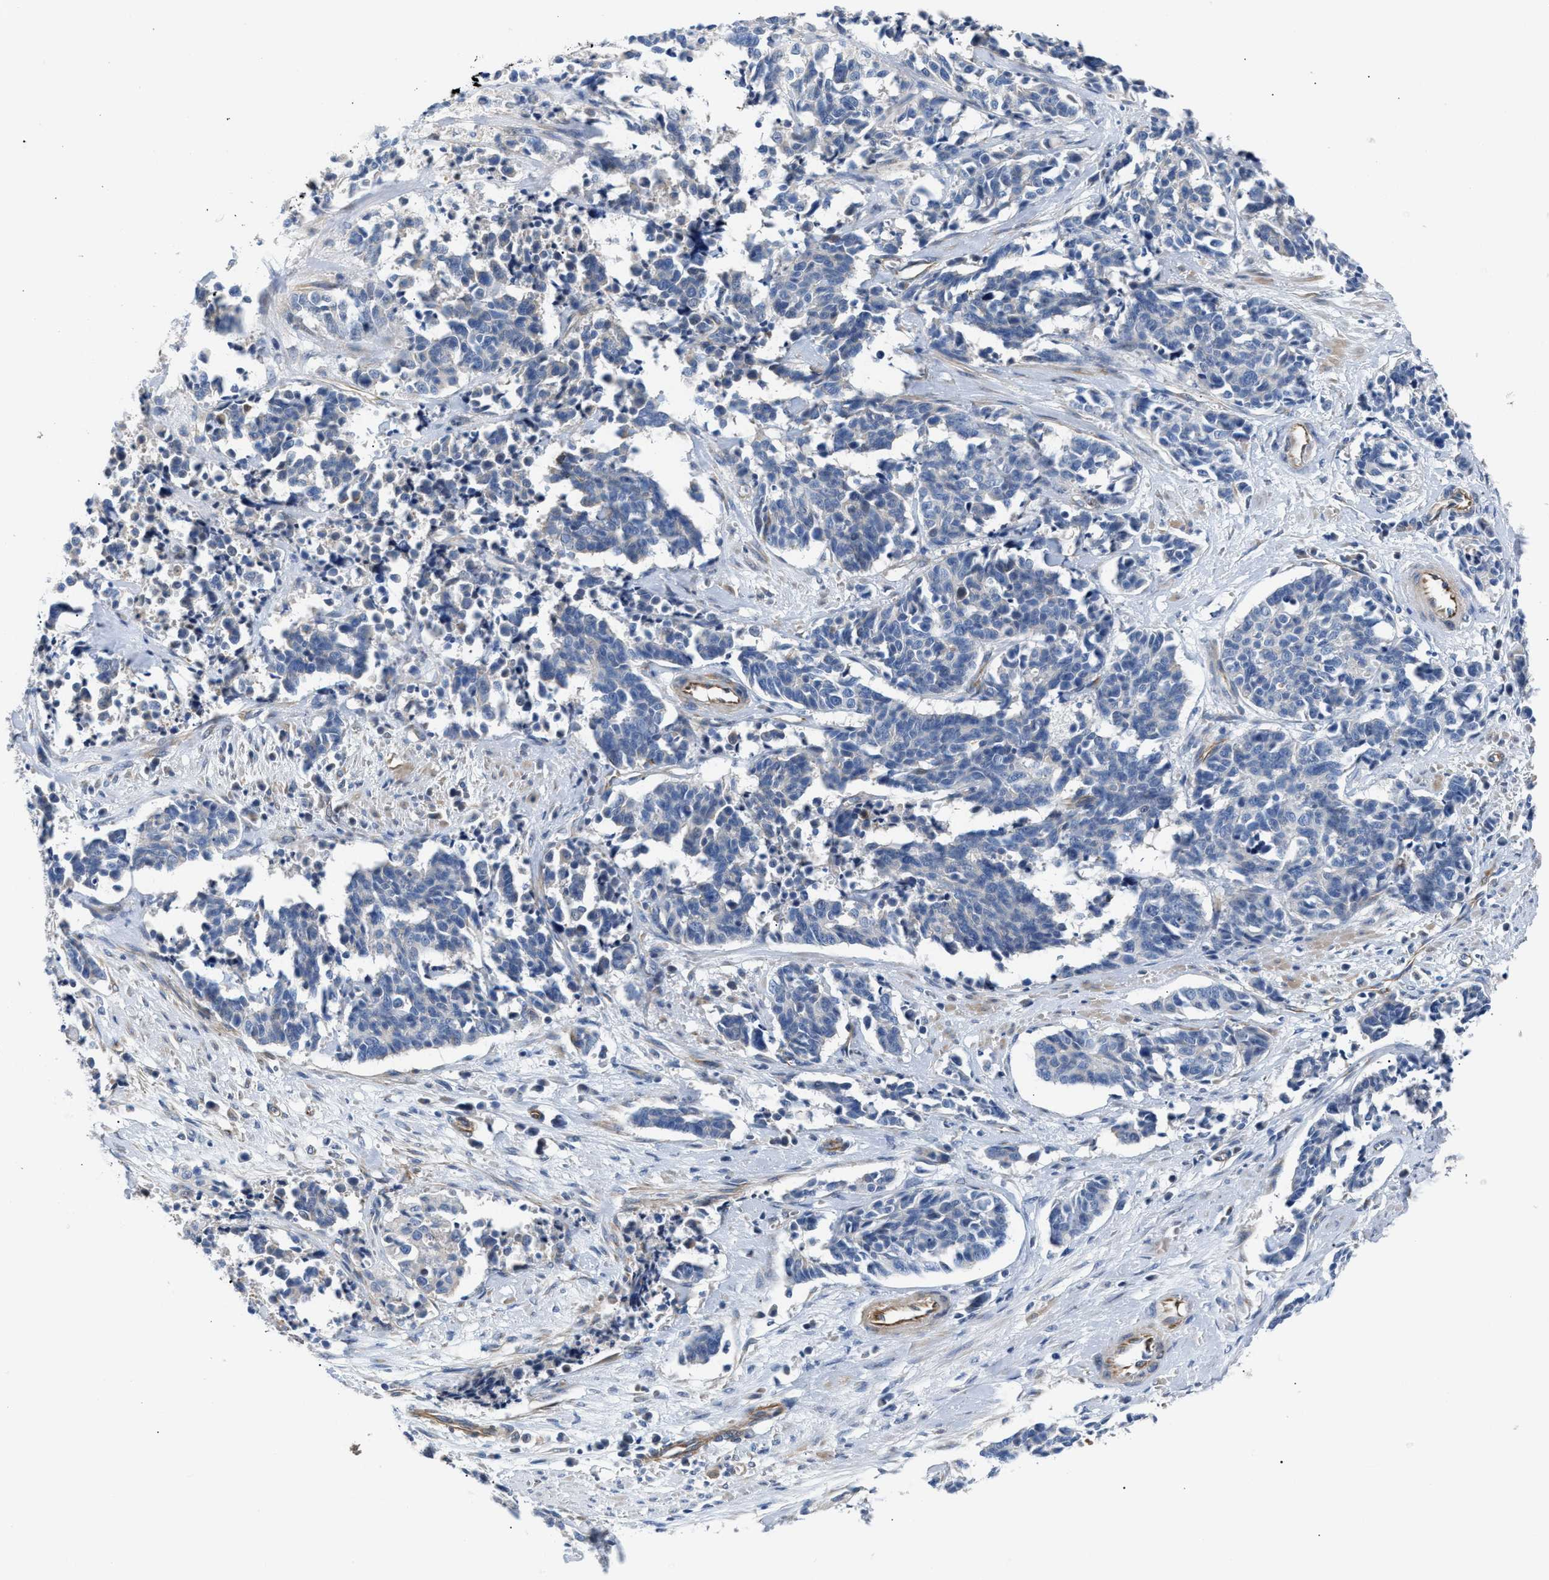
{"staining": {"intensity": "negative", "quantity": "none", "location": "none"}, "tissue": "cervical cancer", "cell_type": "Tumor cells", "image_type": "cancer", "snomed": [{"axis": "morphology", "description": "Squamous cell carcinoma, NOS"}, {"axis": "topography", "description": "Cervix"}], "caption": "Cervical squamous cell carcinoma was stained to show a protein in brown. There is no significant positivity in tumor cells.", "gene": "TFPI", "patient": {"sex": "female", "age": 35}}